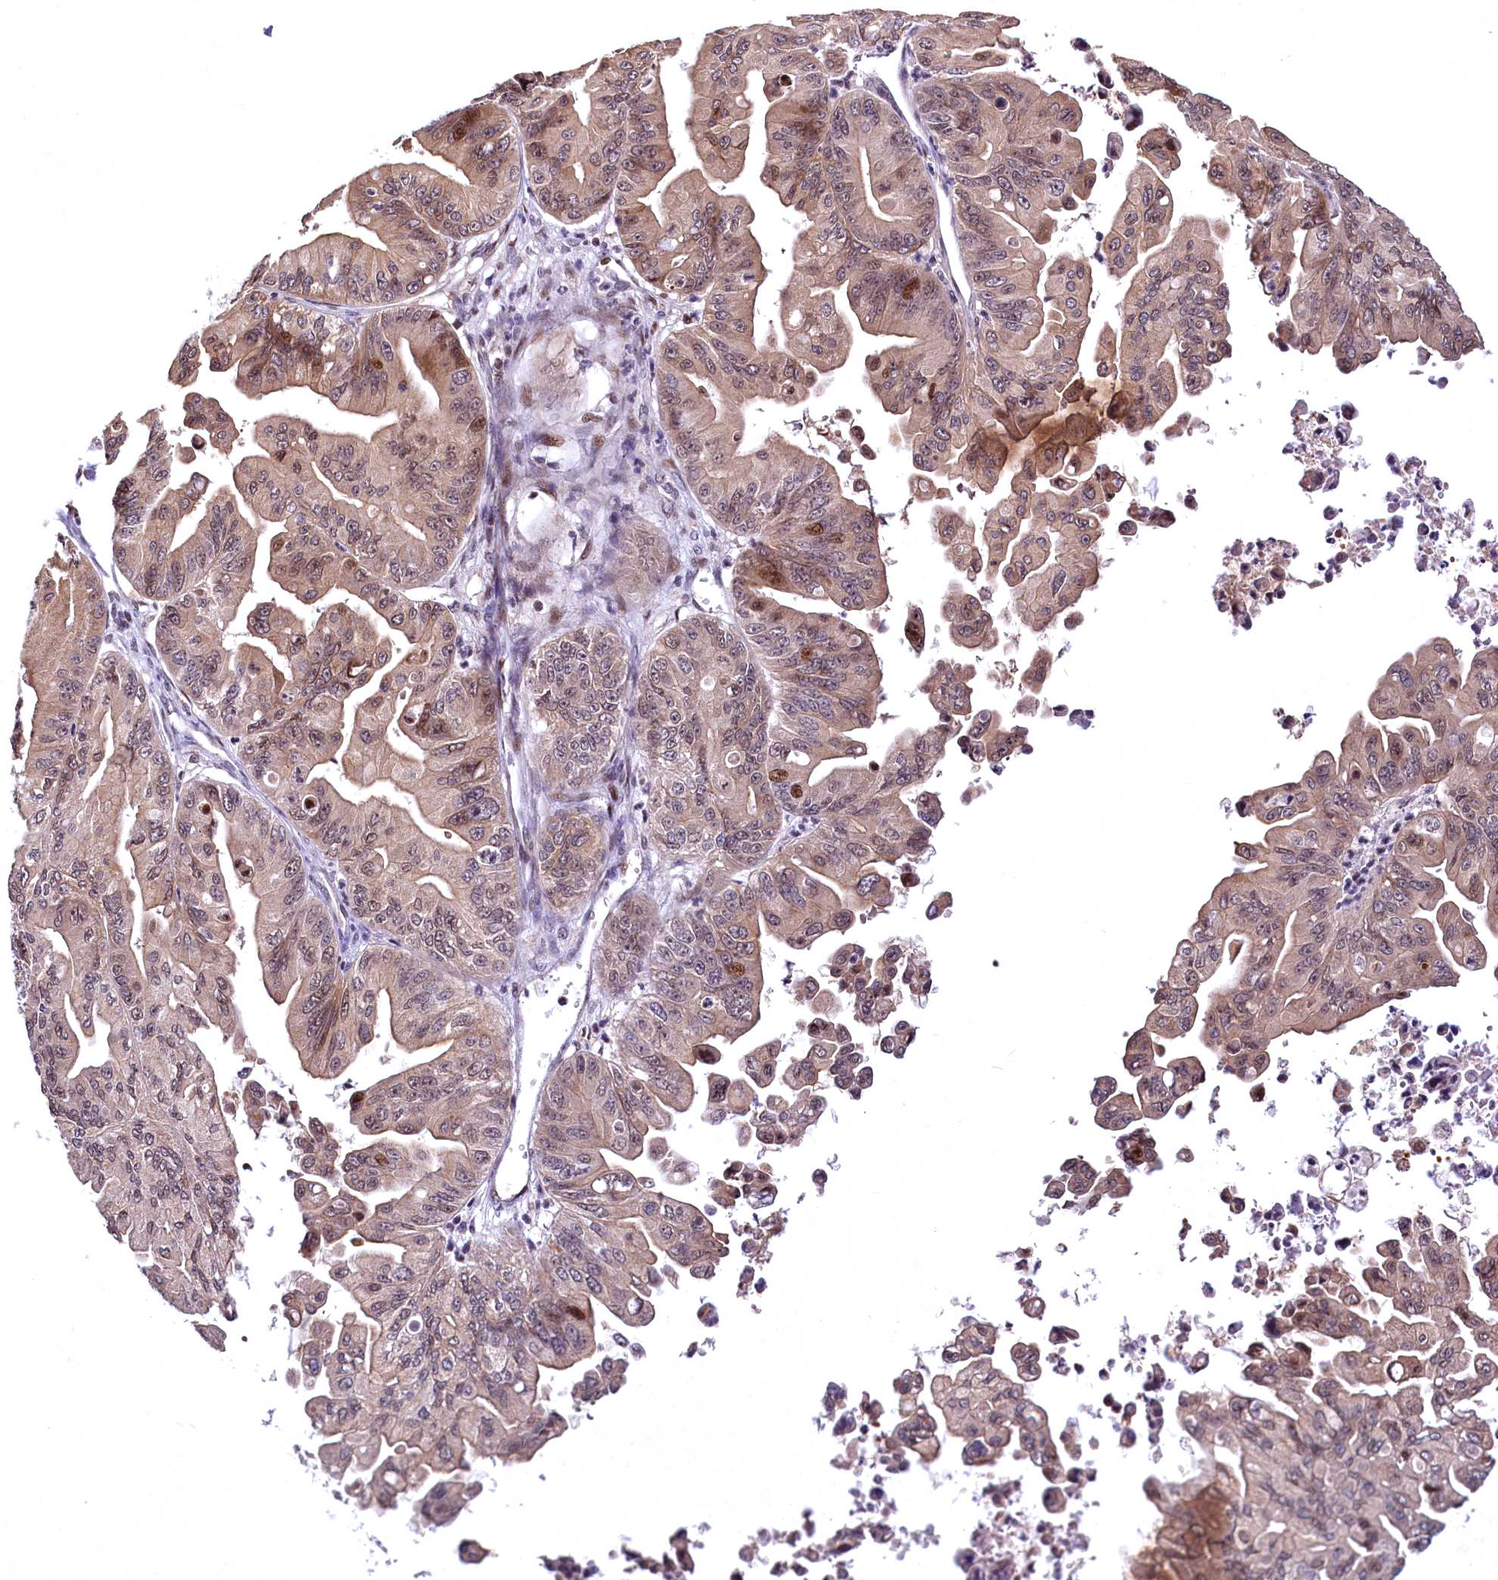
{"staining": {"intensity": "weak", "quantity": ">75%", "location": "cytoplasmic/membranous,nuclear"}, "tissue": "ovarian cancer", "cell_type": "Tumor cells", "image_type": "cancer", "snomed": [{"axis": "morphology", "description": "Cystadenocarcinoma, mucinous, NOS"}, {"axis": "topography", "description": "Ovary"}], "caption": "Immunohistochemical staining of human ovarian mucinous cystadenocarcinoma exhibits low levels of weak cytoplasmic/membranous and nuclear protein staining in about >75% of tumor cells. Immunohistochemistry stains the protein in brown and the nuclei are stained blue.", "gene": "N4BP2L1", "patient": {"sex": "female", "age": 71}}